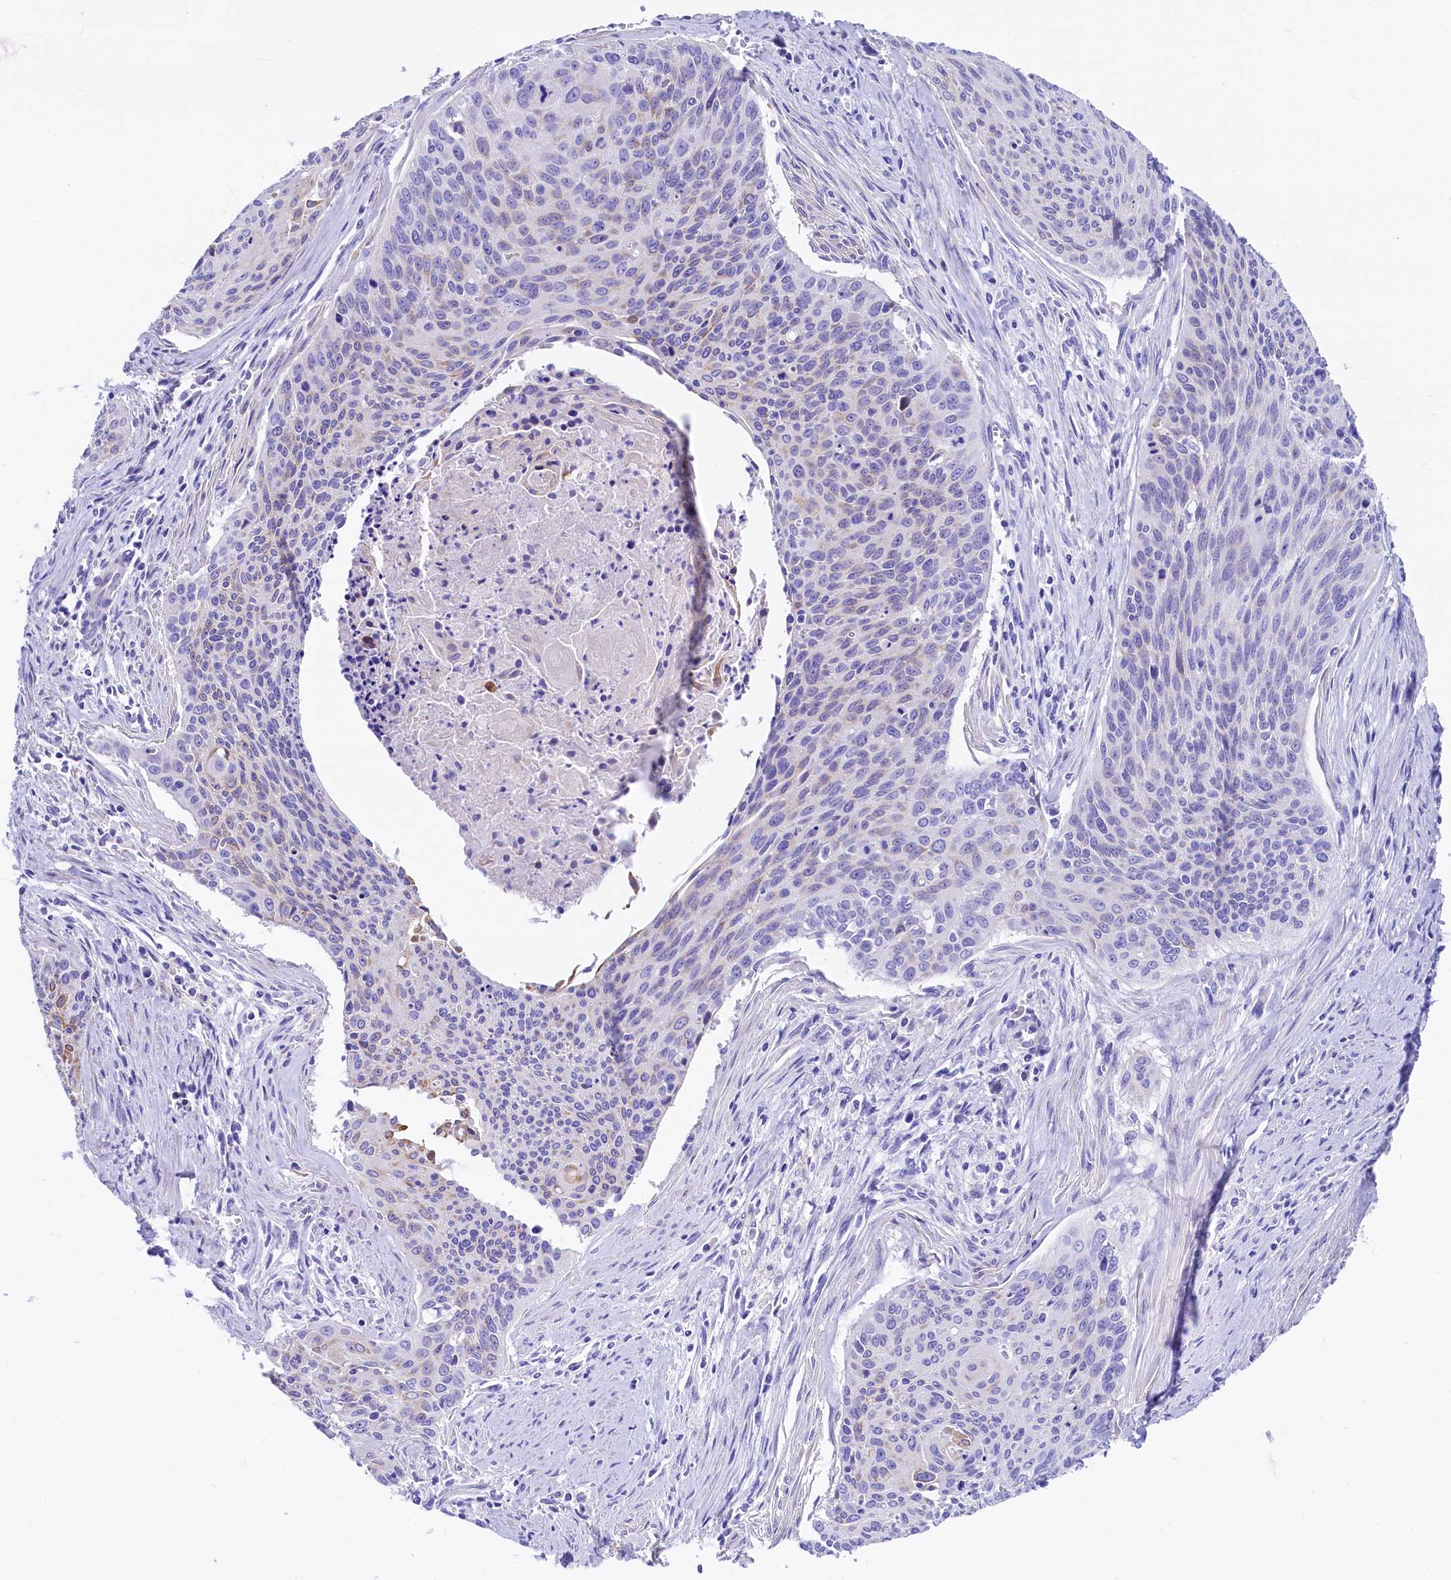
{"staining": {"intensity": "weak", "quantity": "<25%", "location": "cytoplasmic/membranous"}, "tissue": "cervical cancer", "cell_type": "Tumor cells", "image_type": "cancer", "snomed": [{"axis": "morphology", "description": "Squamous cell carcinoma, NOS"}, {"axis": "topography", "description": "Cervix"}], "caption": "A micrograph of human cervical cancer is negative for staining in tumor cells. (Stains: DAB immunohistochemistry (IHC) with hematoxylin counter stain, Microscopy: brightfield microscopy at high magnification).", "gene": "RBP3", "patient": {"sex": "female", "age": 55}}